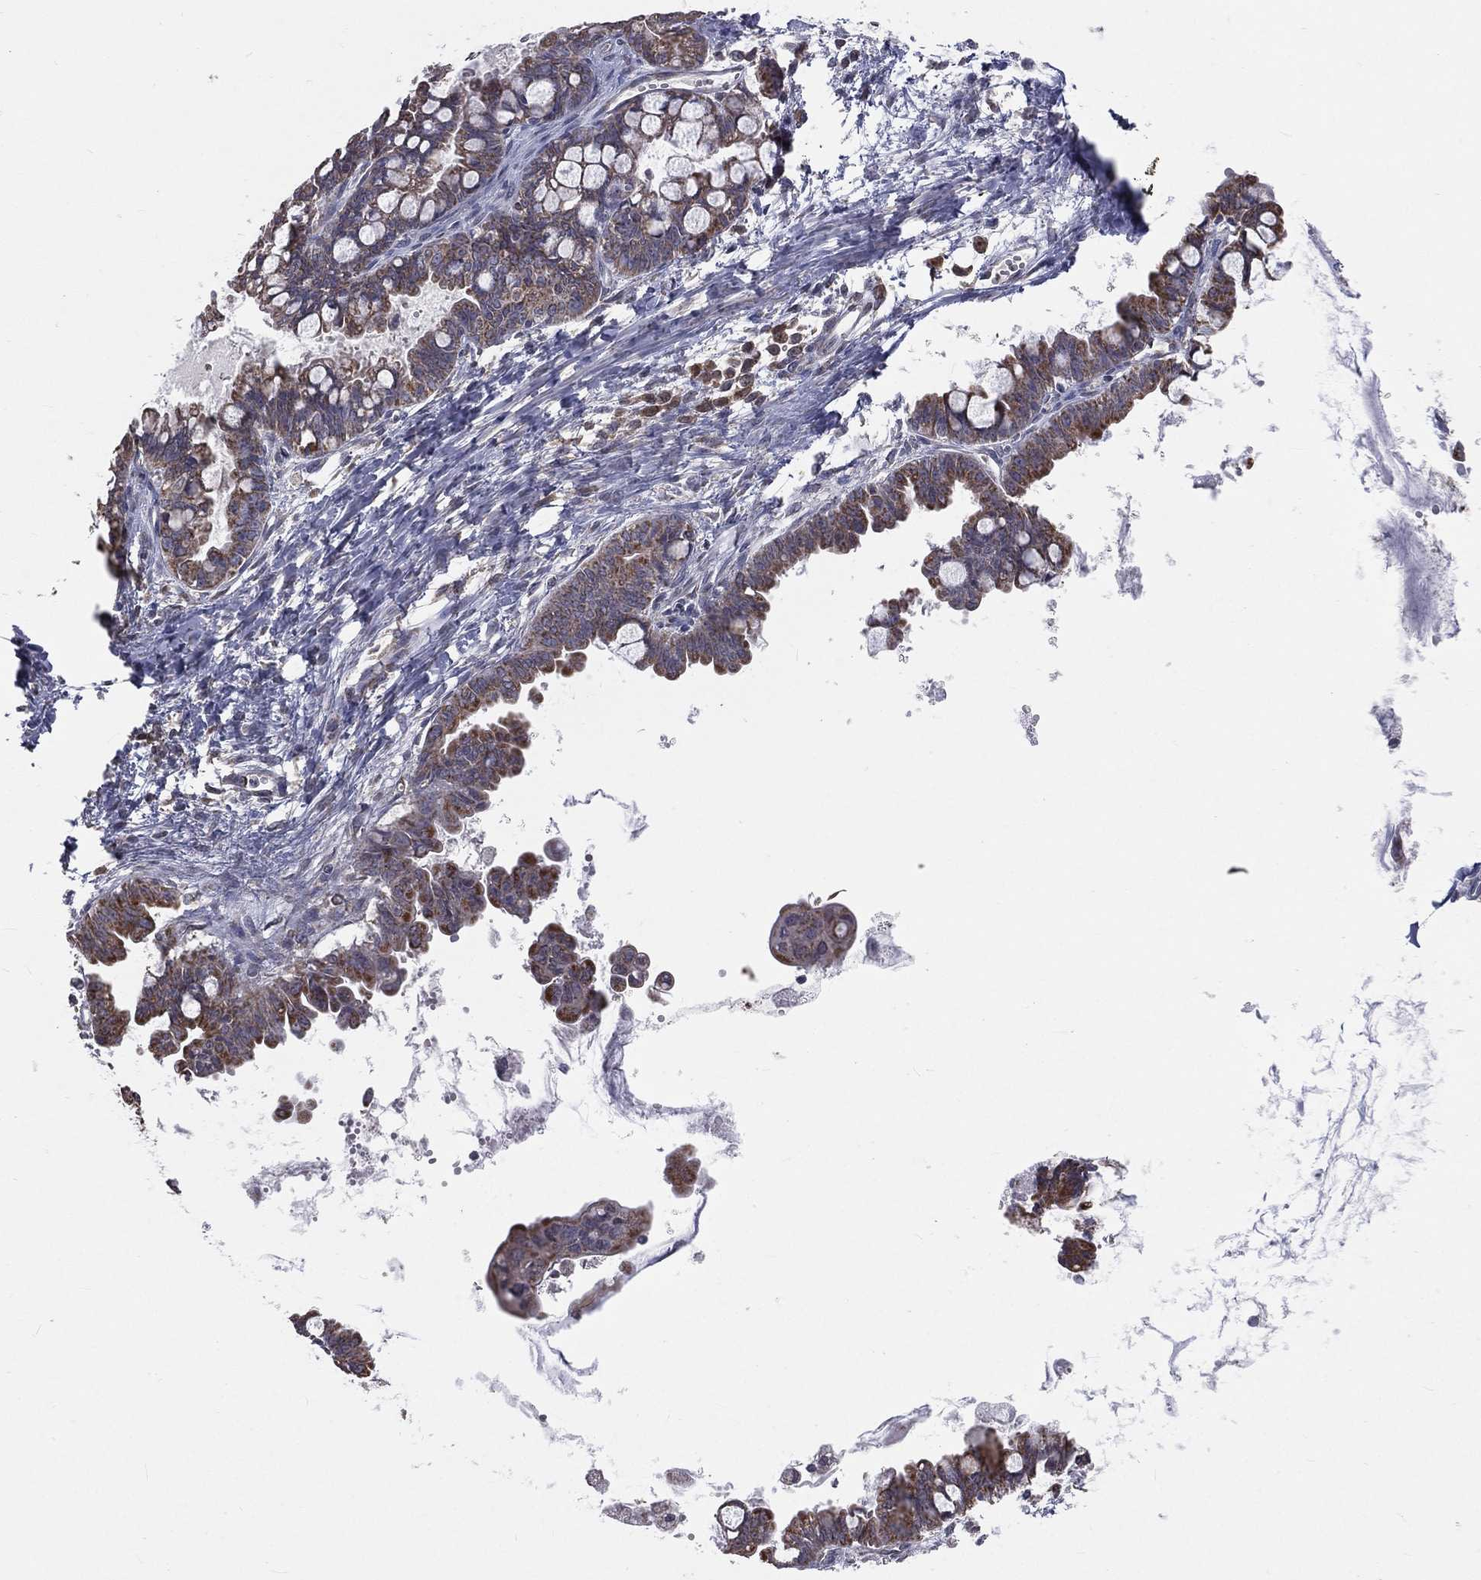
{"staining": {"intensity": "moderate", "quantity": "<25%", "location": "cytoplasmic/membranous"}, "tissue": "ovarian cancer", "cell_type": "Tumor cells", "image_type": "cancer", "snomed": [{"axis": "morphology", "description": "Cystadenocarcinoma, mucinous, NOS"}, {"axis": "topography", "description": "Ovary"}], "caption": "Immunohistochemical staining of human ovarian cancer (mucinous cystadenocarcinoma) reveals low levels of moderate cytoplasmic/membranous expression in approximately <25% of tumor cells.", "gene": "MRPL46", "patient": {"sex": "female", "age": 63}}